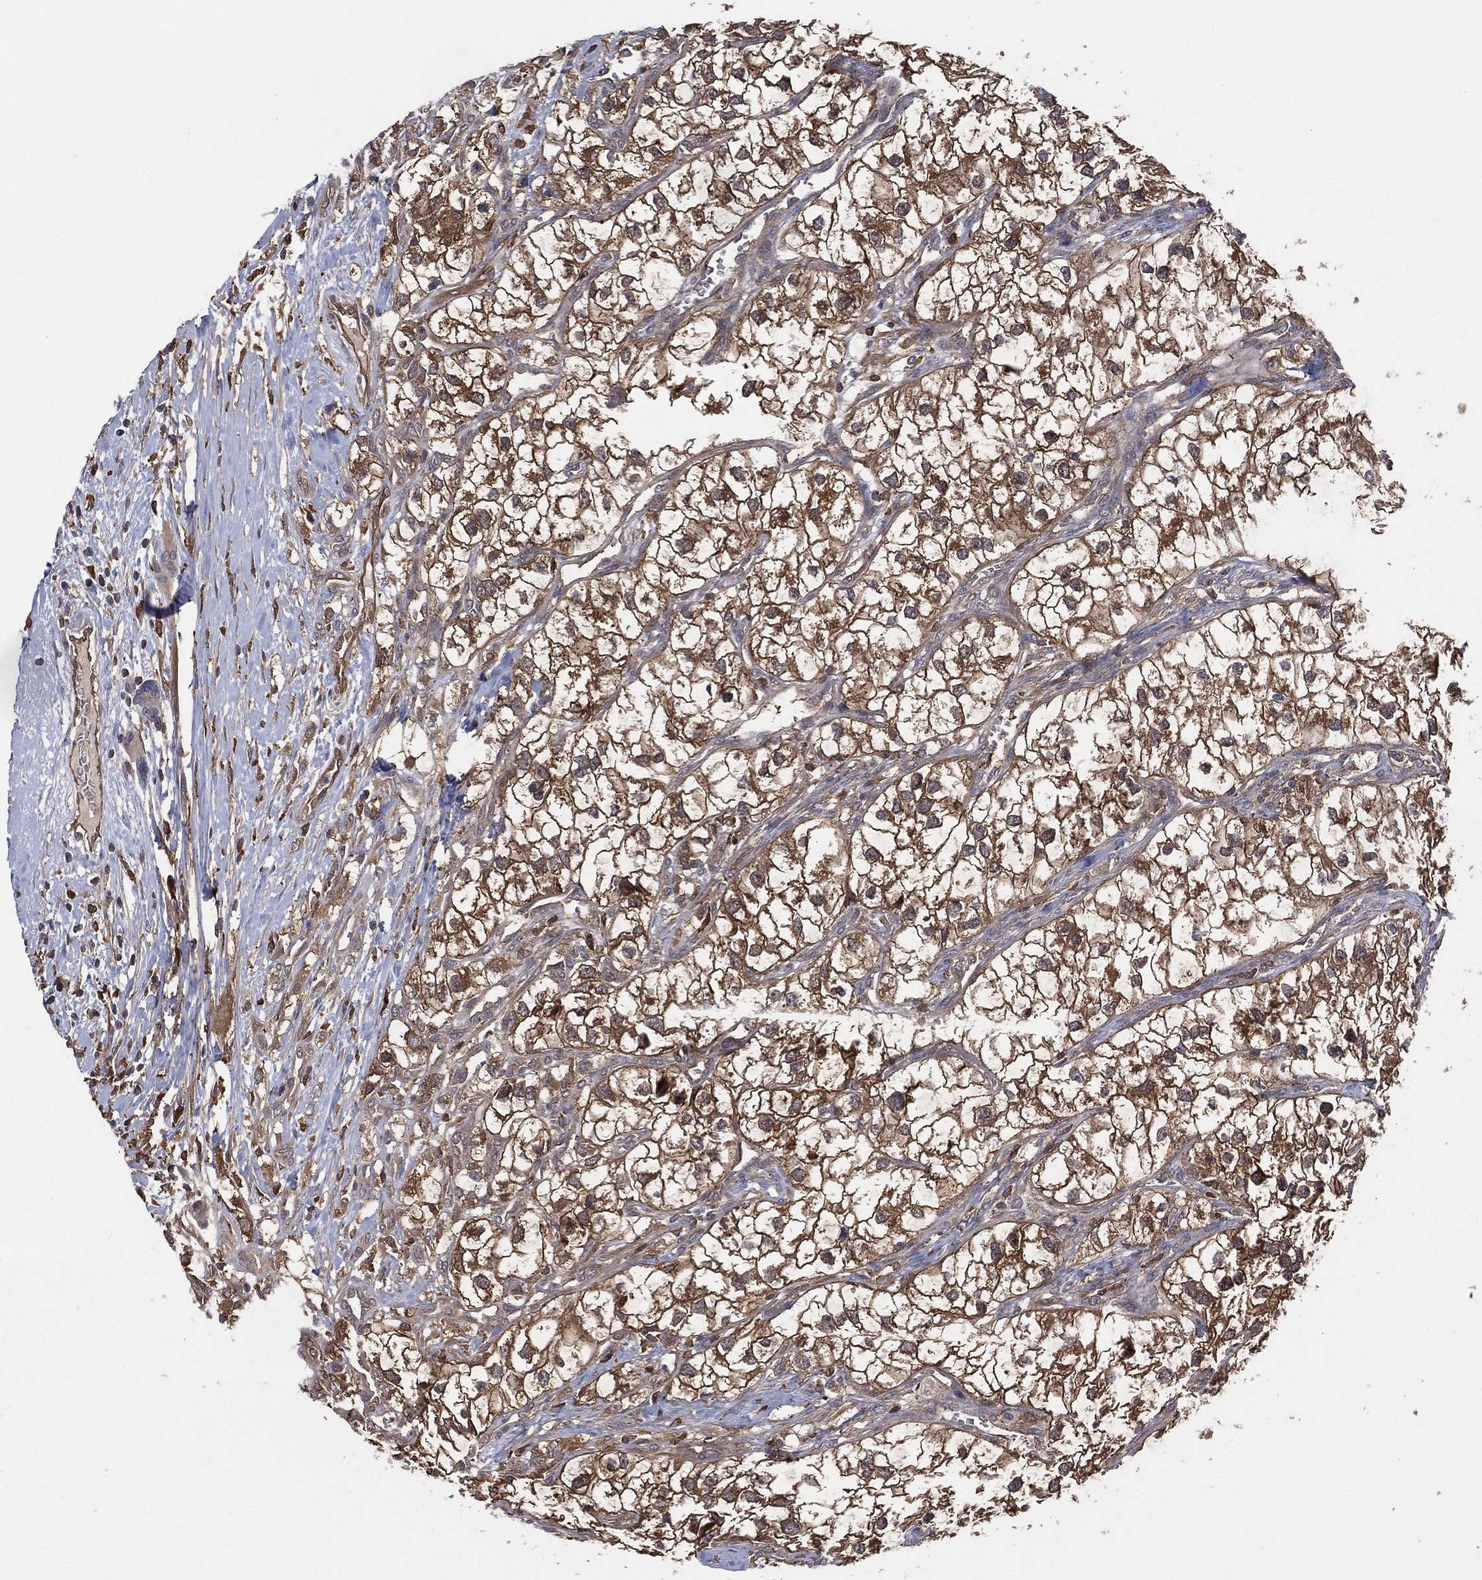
{"staining": {"intensity": "strong", "quantity": ">75%", "location": "cytoplasmic/membranous"}, "tissue": "renal cancer", "cell_type": "Tumor cells", "image_type": "cancer", "snomed": [{"axis": "morphology", "description": "Adenocarcinoma, NOS"}, {"axis": "topography", "description": "Kidney"}], "caption": "Immunohistochemical staining of adenocarcinoma (renal) demonstrates high levels of strong cytoplasmic/membranous positivity in approximately >75% of tumor cells. (Stains: DAB (3,3'-diaminobenzidine) in brown, nuclei in blue, Microscopy: brightfield microscopy at high magnification).", "gene": "PSMG4", "patient": {"sex": "male", "age": 59}}